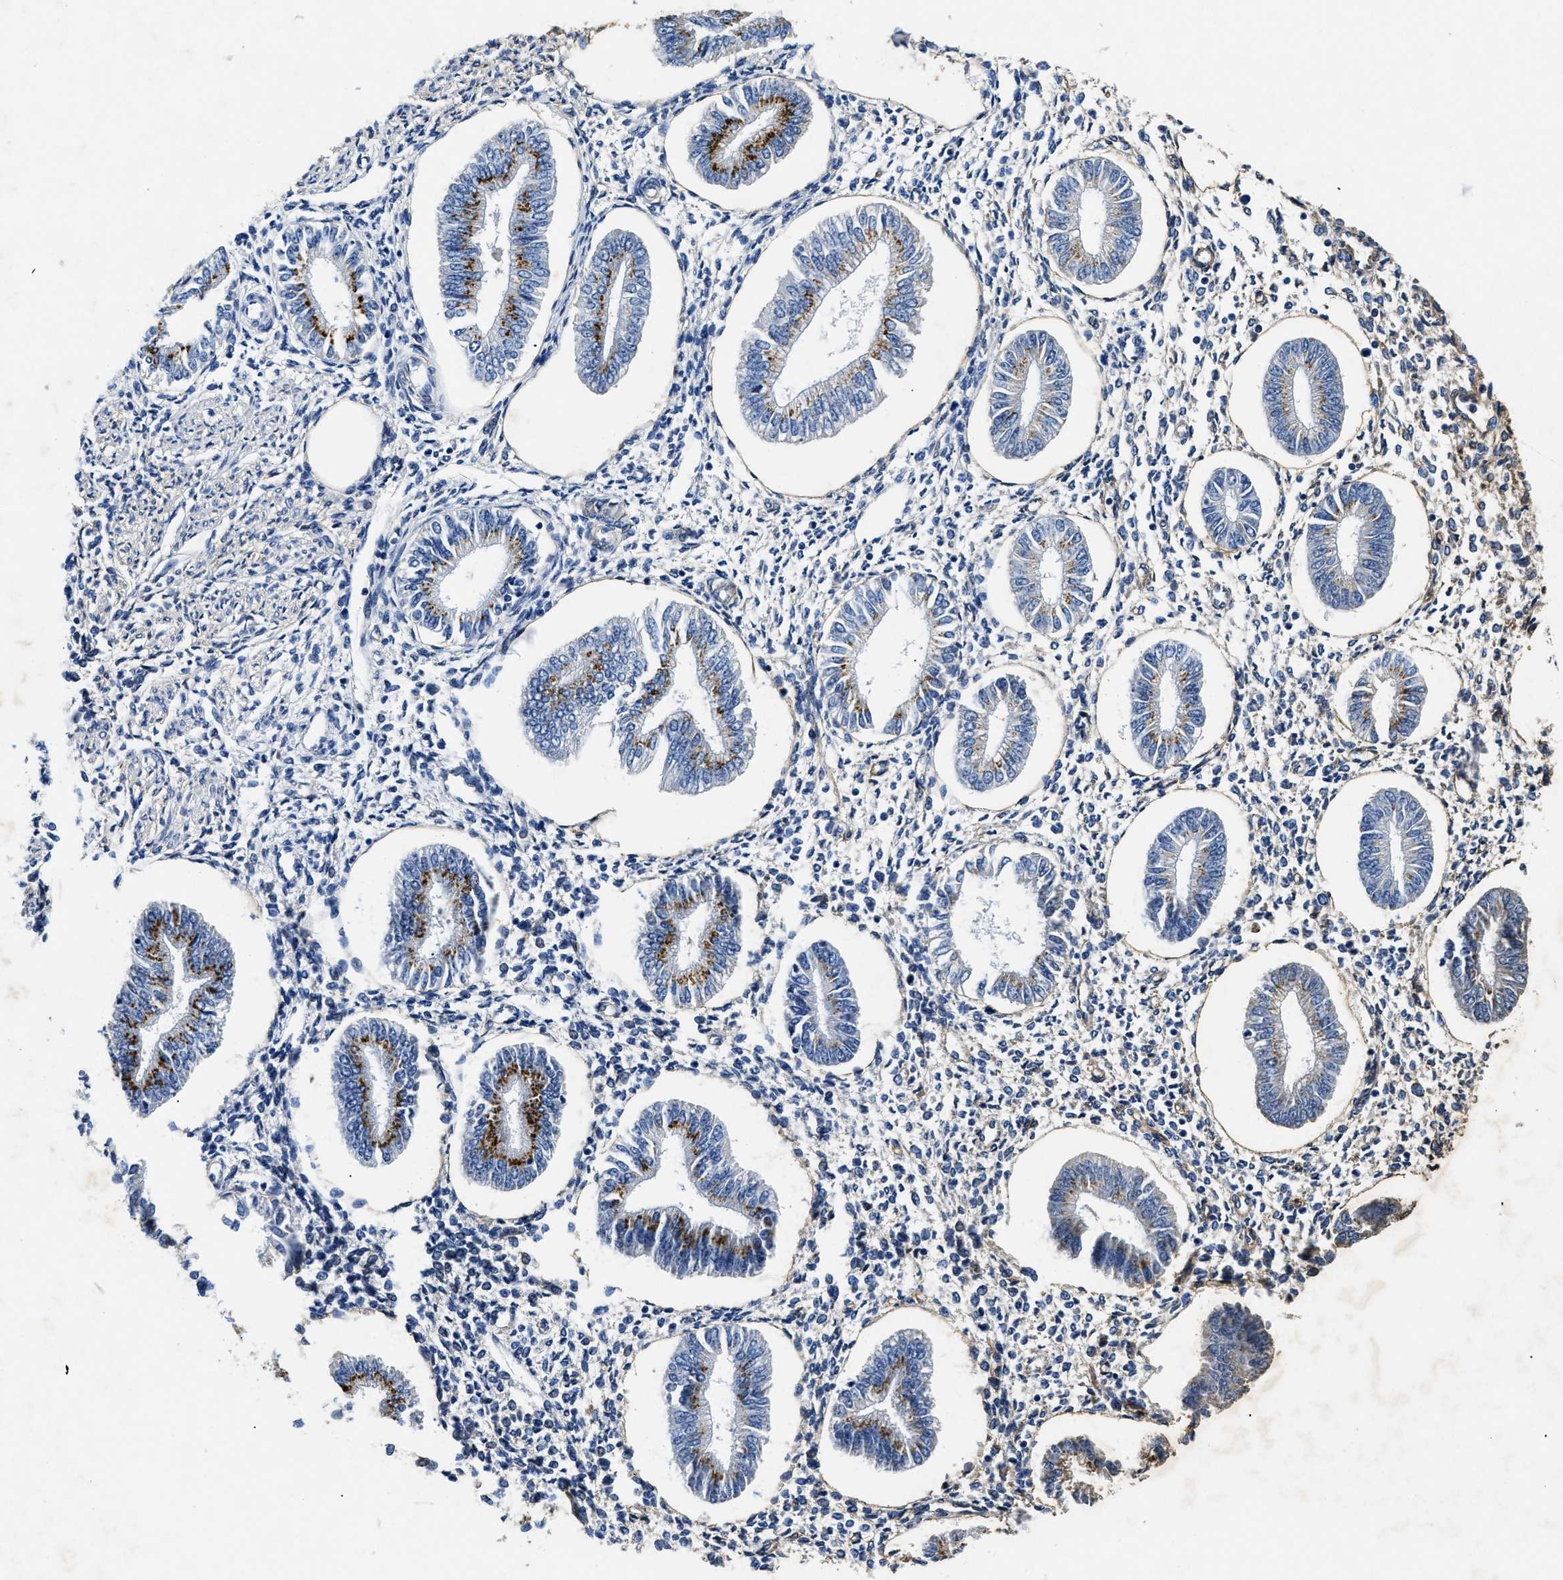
{"staining": {"intensity": "weak", "quantity": "<25%", "location": "cytoplasmic/membranous"}, "tissue": "endometrium", "cell_type": "Cells in endometrial stroma", "image_type": "normal", "snomed": [{"axis": "morphology", "description": "Normal tissue, NOS"}, {"axis": "topography", "description": "Endometrium"}], "caption": "DAB (3,3'-diaminobenzidine) immunohistochemical staining of unremarkable human endometrium displays no significant expression in cells in endometrial stroma. Brightfield microscopy of immunohistochemistry (IHC) stained with DAB (brown) and hematoxylin (blue), captured at high magnification.", "gene": "LAMA3", "patient": {"sex": "female", "age": 50}}